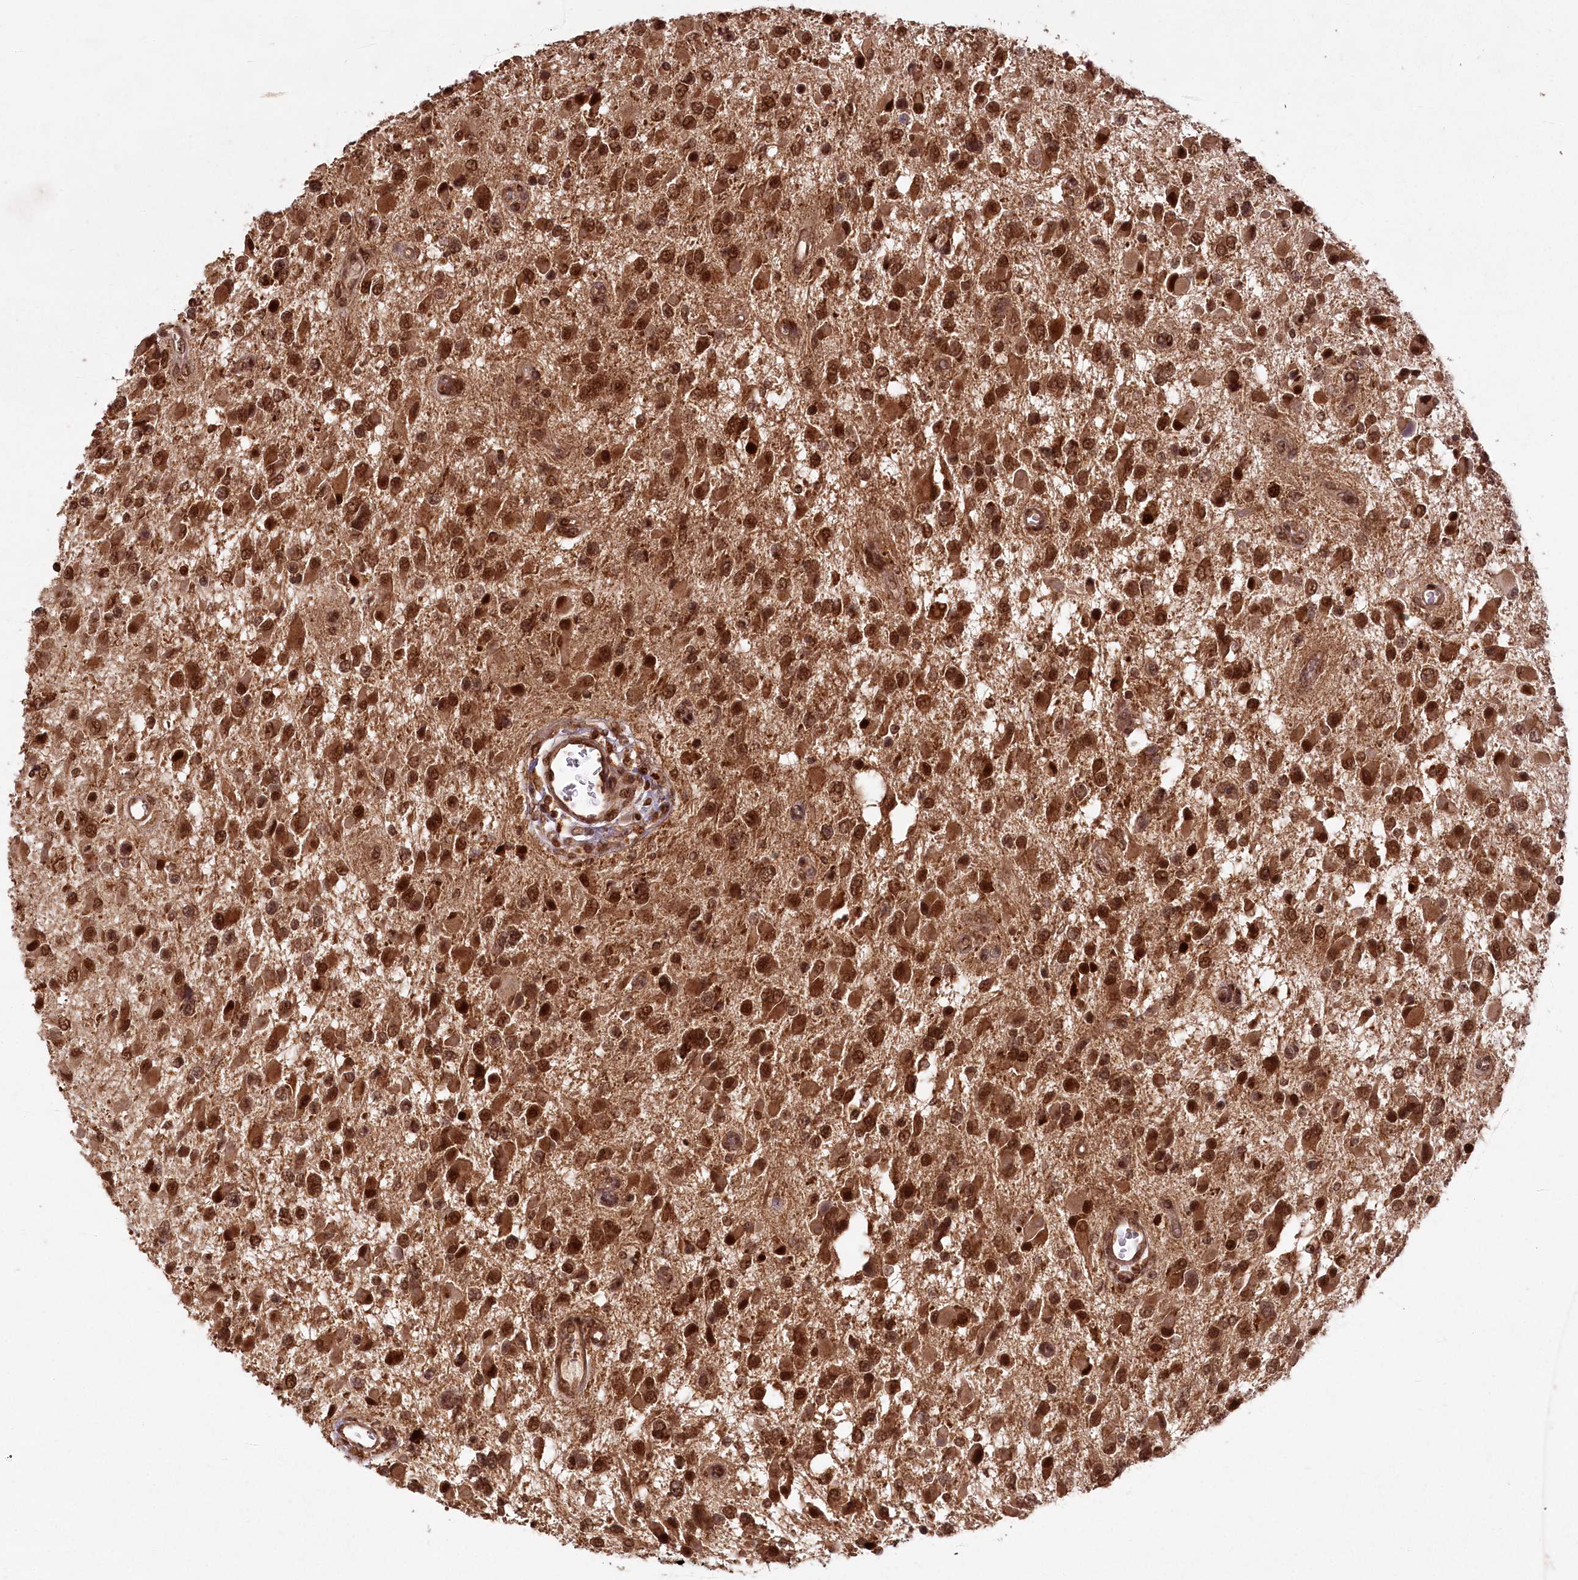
{"staining": {"intensity": "strong", "quantity": ">75%", "location": "cytoplasmic/membranous,nuclear"}, "tissue": "glioma", "cell_type": "Tumor cells", "image_type": "cancer", "snomed": [{"axis": "morphology", "description": "Glioma, malignant, High grade"}, {"axis": "topography", "description": "Brain"}], "caption": "Malignant glioma (high-grade) tissue shows strong cytoplasmic/membranous and nuclear expression in about >75% of tumor cells", "gene": "MICU1", "patient": {"sex": "male", "age": 53}}